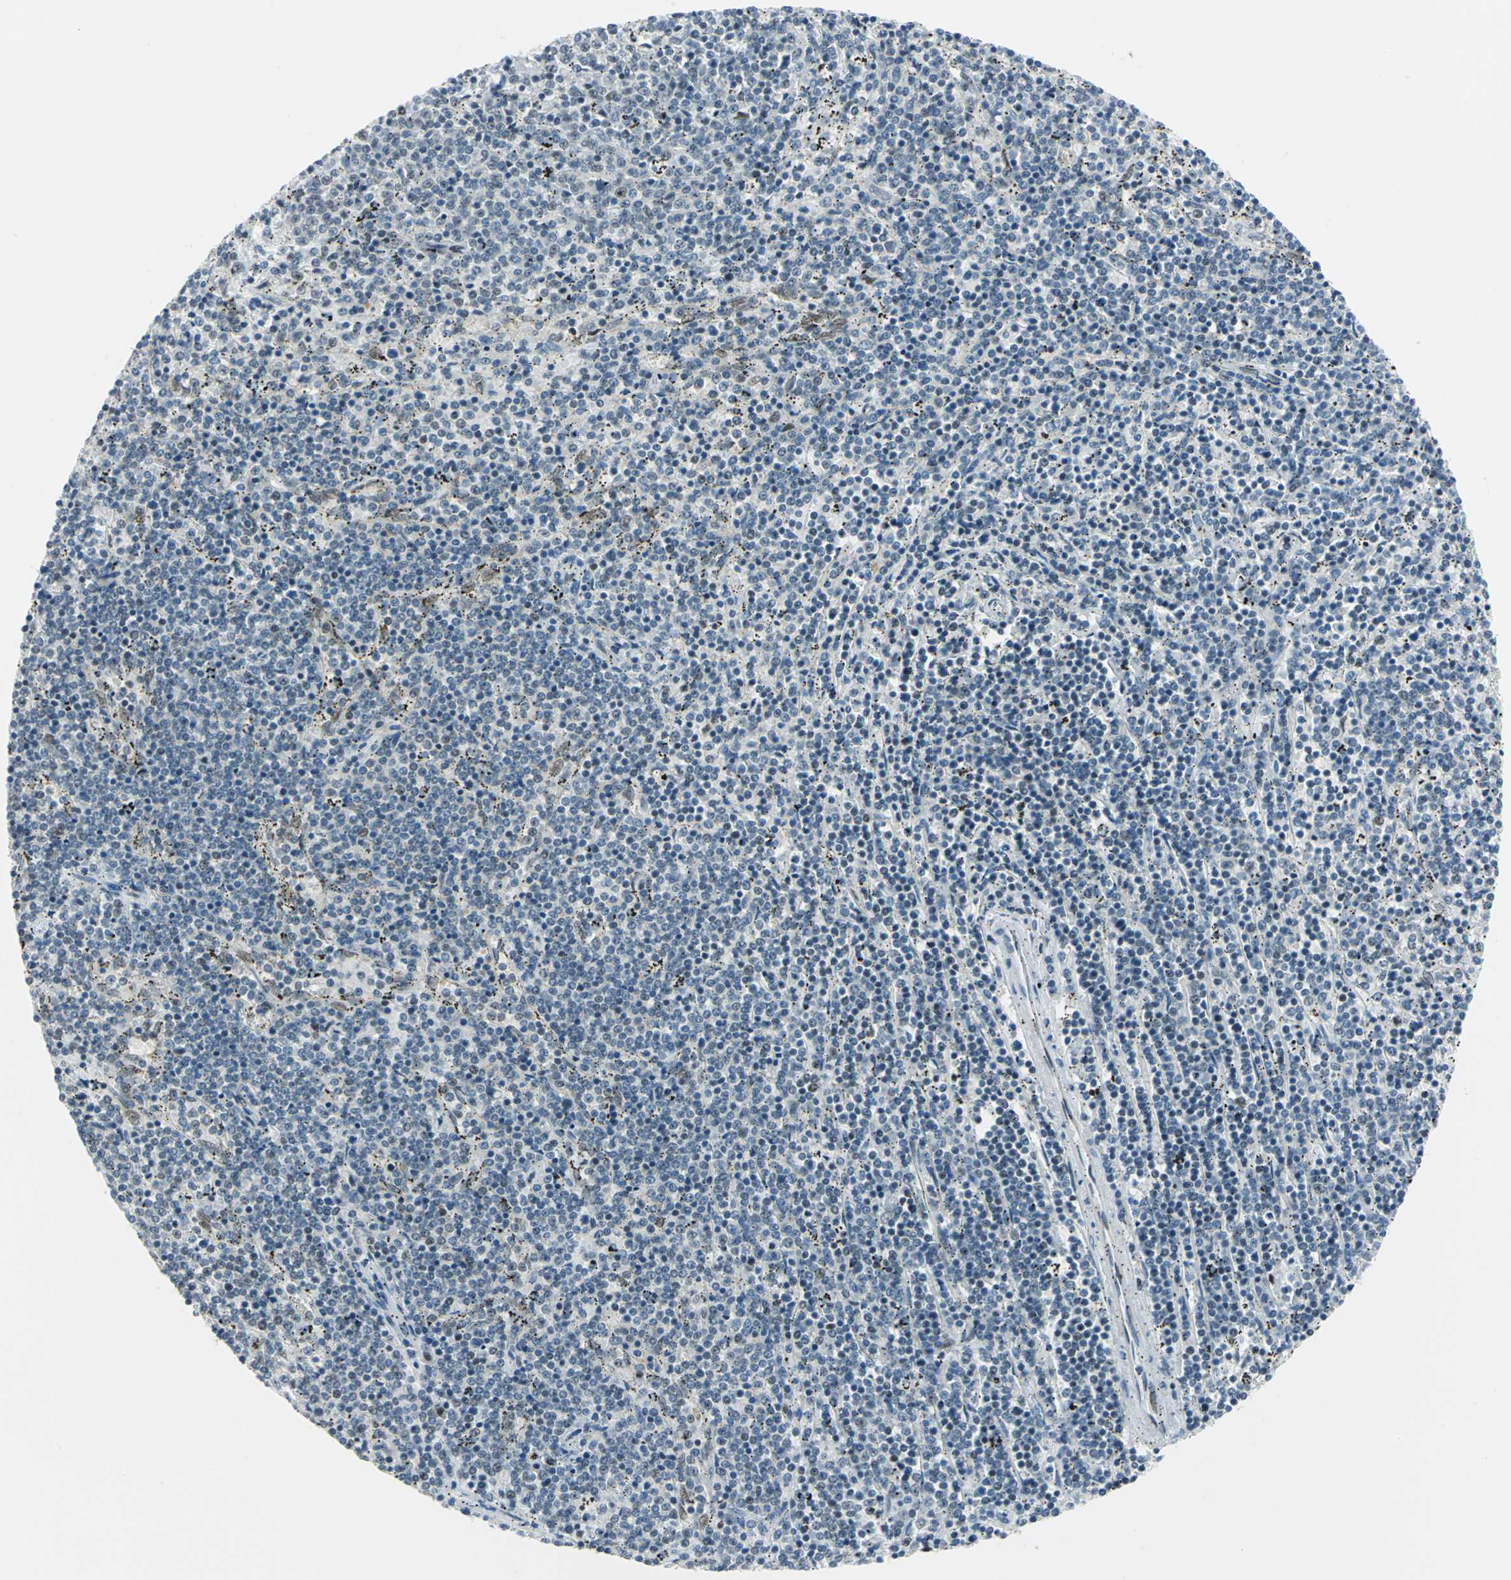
{"staining": {"intensity": "negative", "quantity": "none", "location": "none"}, "tissue": "lymphoma", "cell_type": "Tumor cells", "image_type": "cancer", "snomed": [{"axis": "morphology", "description": "Malignant lymphoma, non-Hodgkin's type, Low grade"}, {"axis": "topography", "description": "Spleen"}], "caption": "Tumor cells show no significant protein expression in lymphoma.", "gene": "MTMR10", "patient": {"sex": "female", "age": 50}}